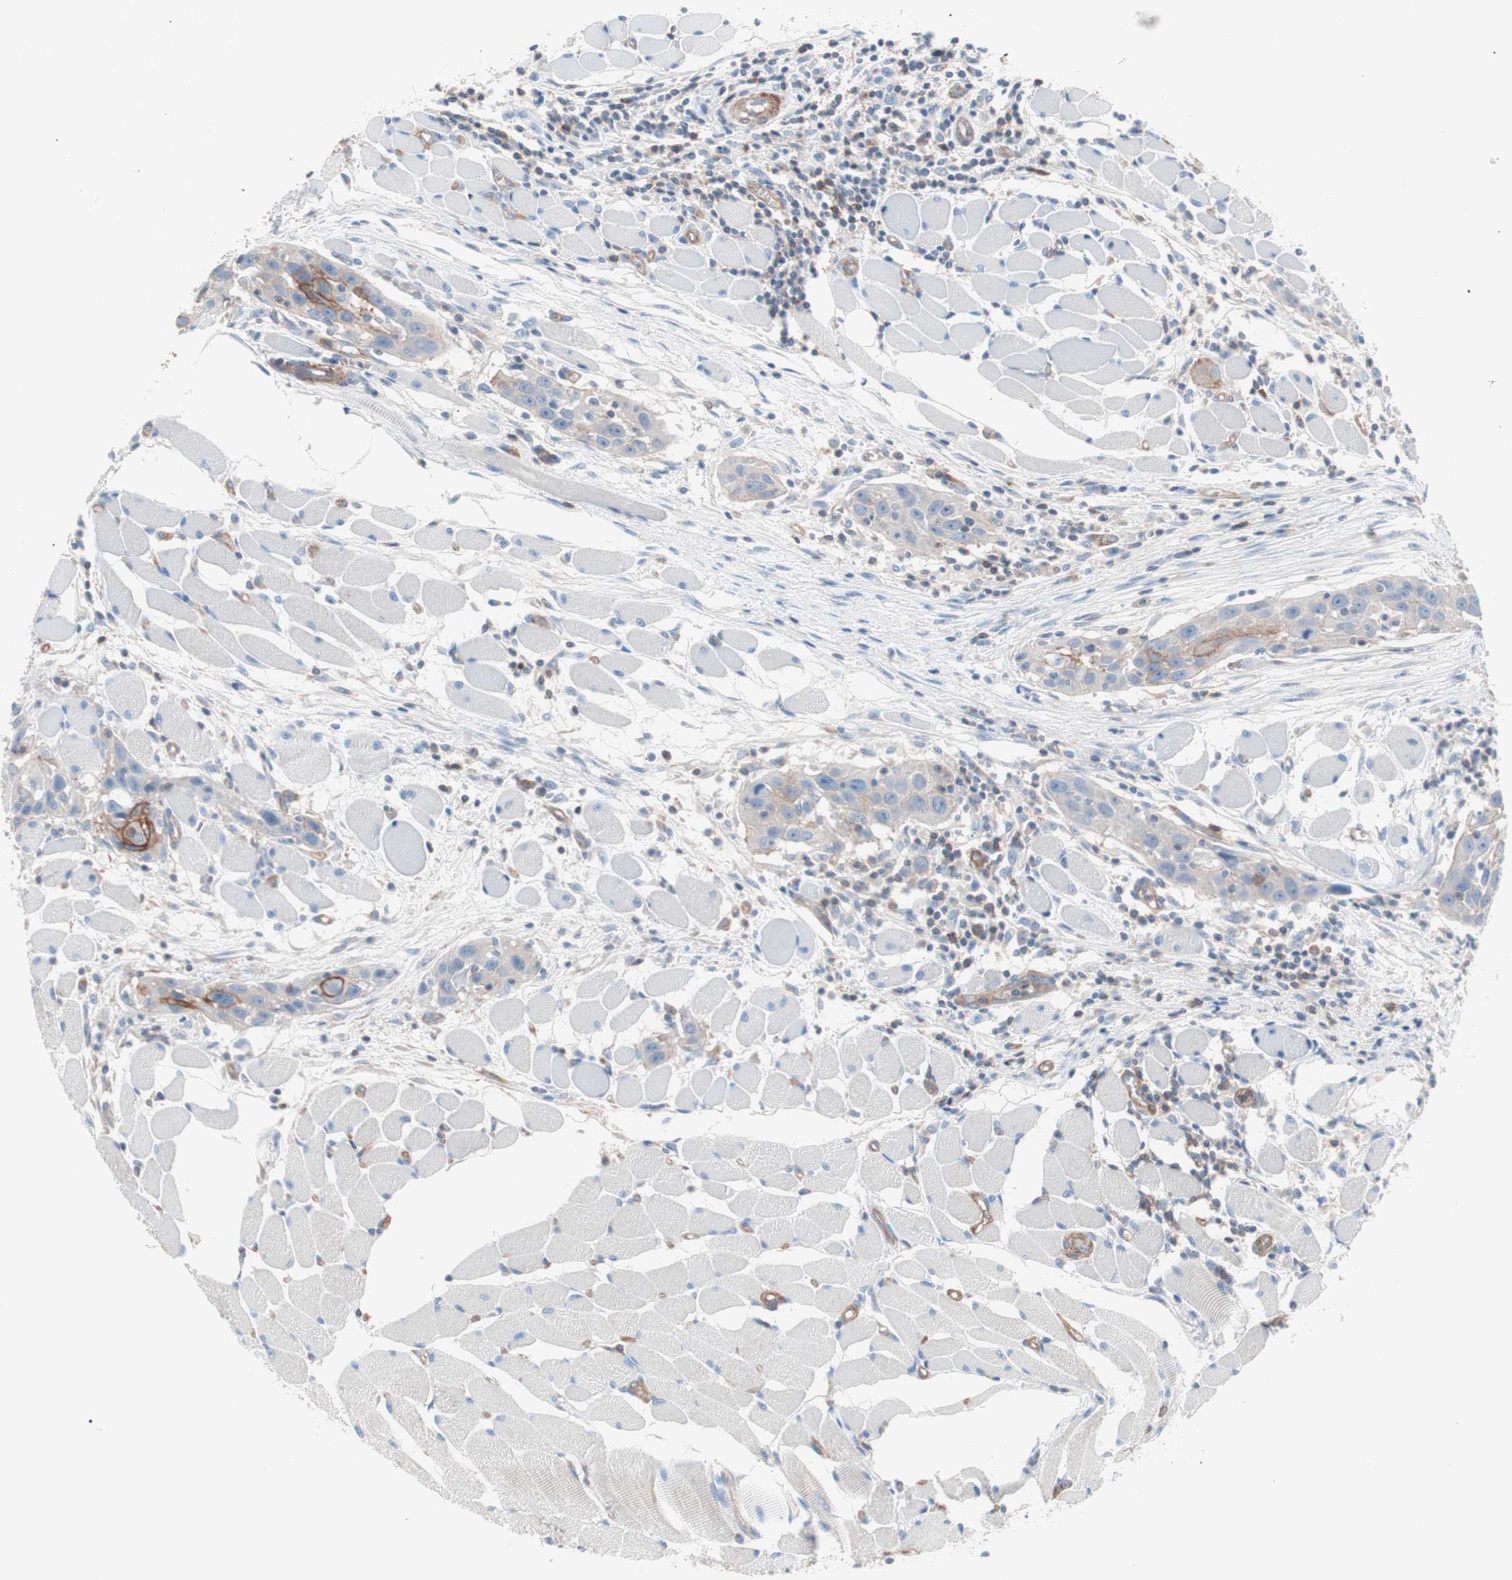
{"staining": {"intensity": "strong", "quantity": "25%-75%", "location": "cytoplasmic/membranous"}, "tissue": "head and neck cancer", "cell_type": "Tumor cells", "image_type": "cancer", "snomed": [{"axis": "morphology", "description": "Squamous cell carcinoma, NOS"}, {"axis": "topography", "description": "Oral tissue"}, {"axis": "topography", "description": "Head-Neck"}], "caption": "Immunohistochemical staining of human squamous cell carcinoma (head and neck) shows high levels of strong cytoplasmic/membranous protein expression in about 25%-75% of tumor cells. The protein is shown in brown color, while the nuclei are stained blue.", "gene": "GPR160", "patient": {"sex": "female", "age": 50}}